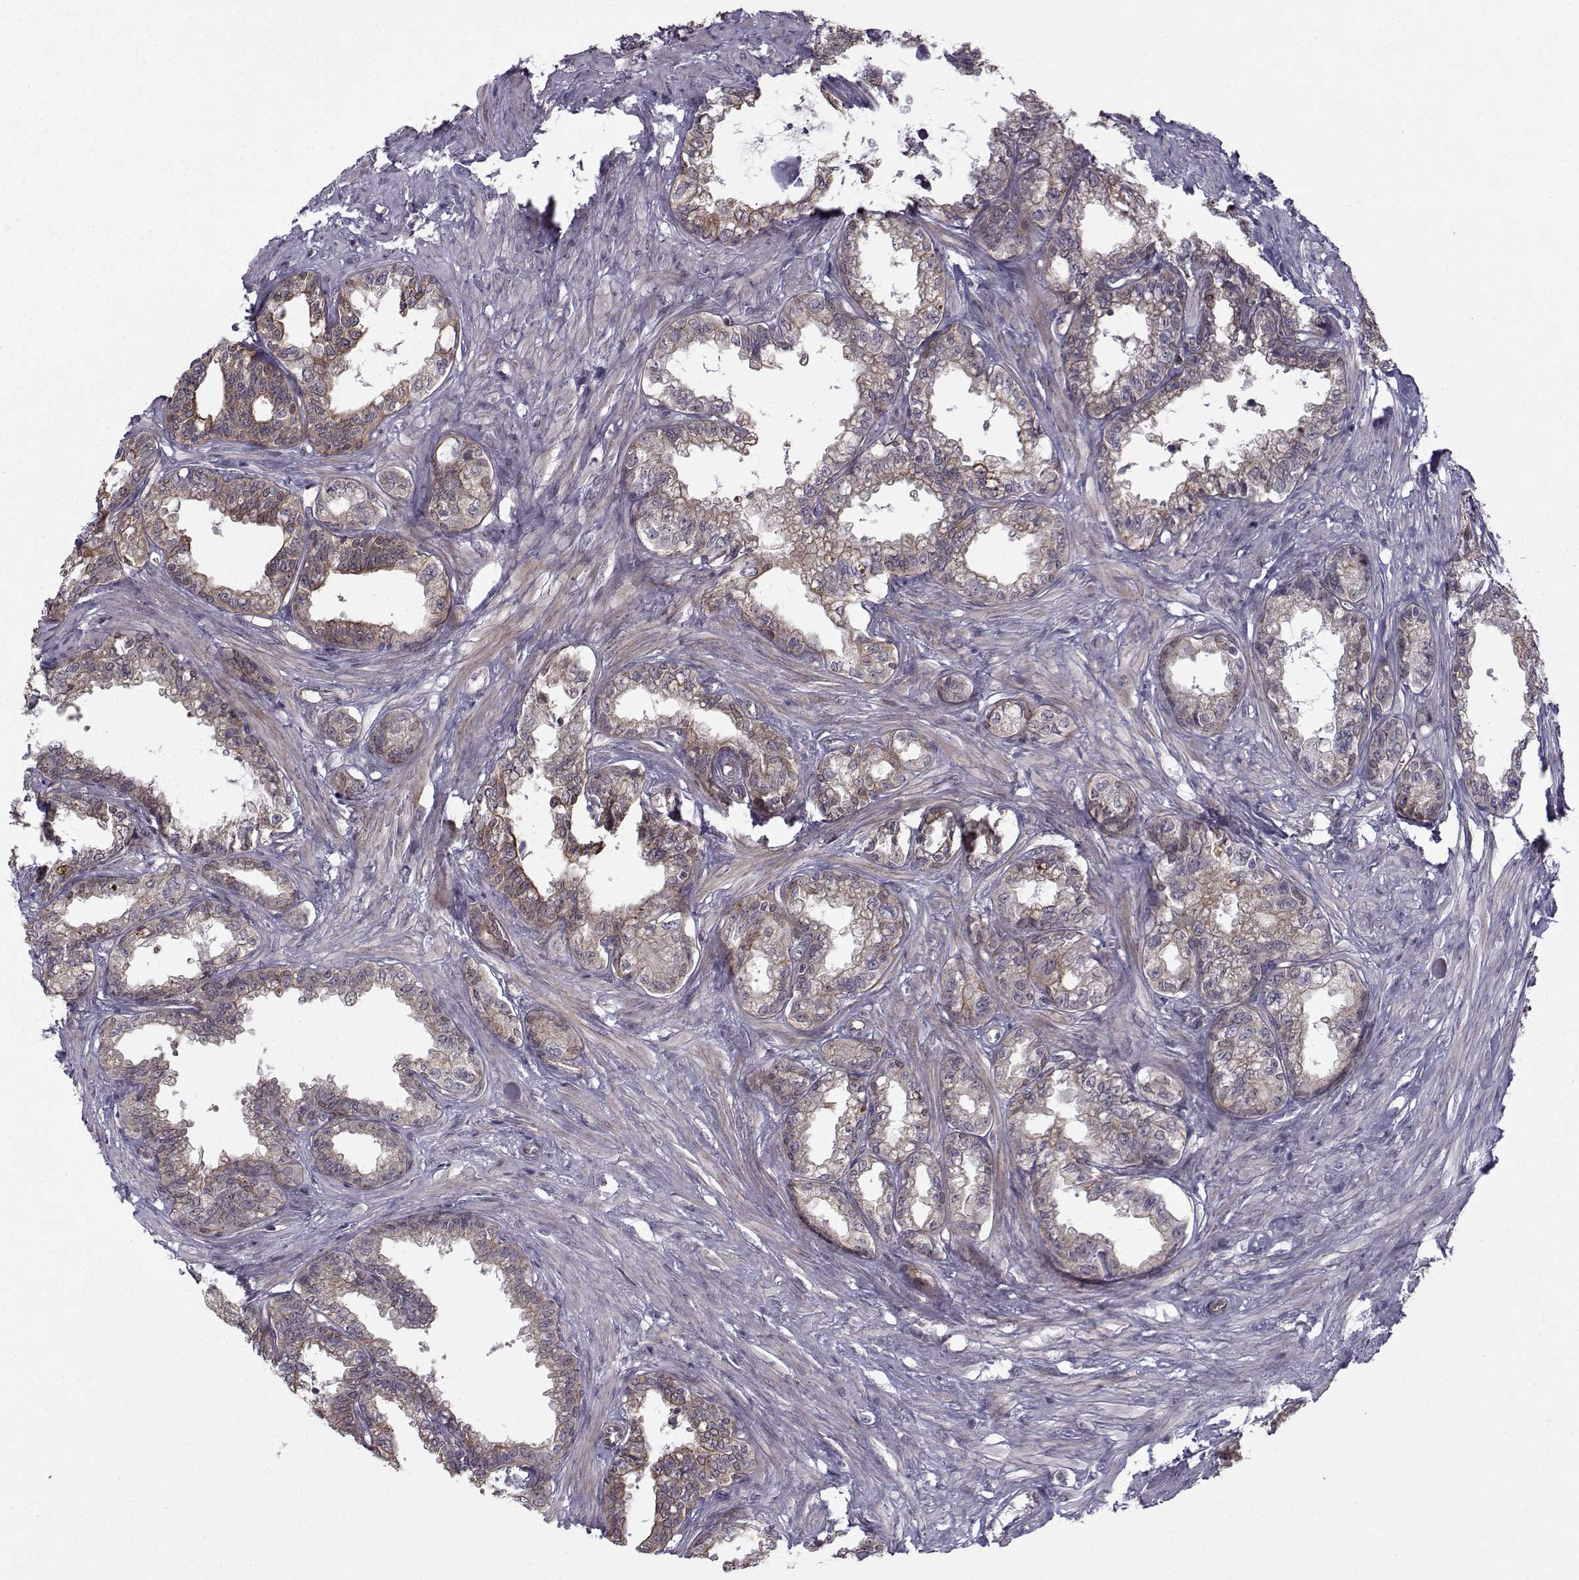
{"staining": {"intensity": "strong", "quantity": "<25%", "location": "cytoplasmic/membranous"}, "tissue": "seminal vesicle", "cell_type": "Glandular cells", "image_type": "normal", "snomed": [{"axis": "morphology", "description": "Normal tissue, NOS"}, {"axis": "morphology", "description": "Urothelial carcinoma, NOS"}, {"axis": "topography", "description": "Urinary bladder"}, {"axis": "topography", "description": "Seminal veicle"}], "caption": "A brown stain highlights strong cytoplasmic/membranous positivity of a protein in glandular cells of benign seminal vesicle.", "gene": "APC", "patient": {"sex": "male", "age": 76}}